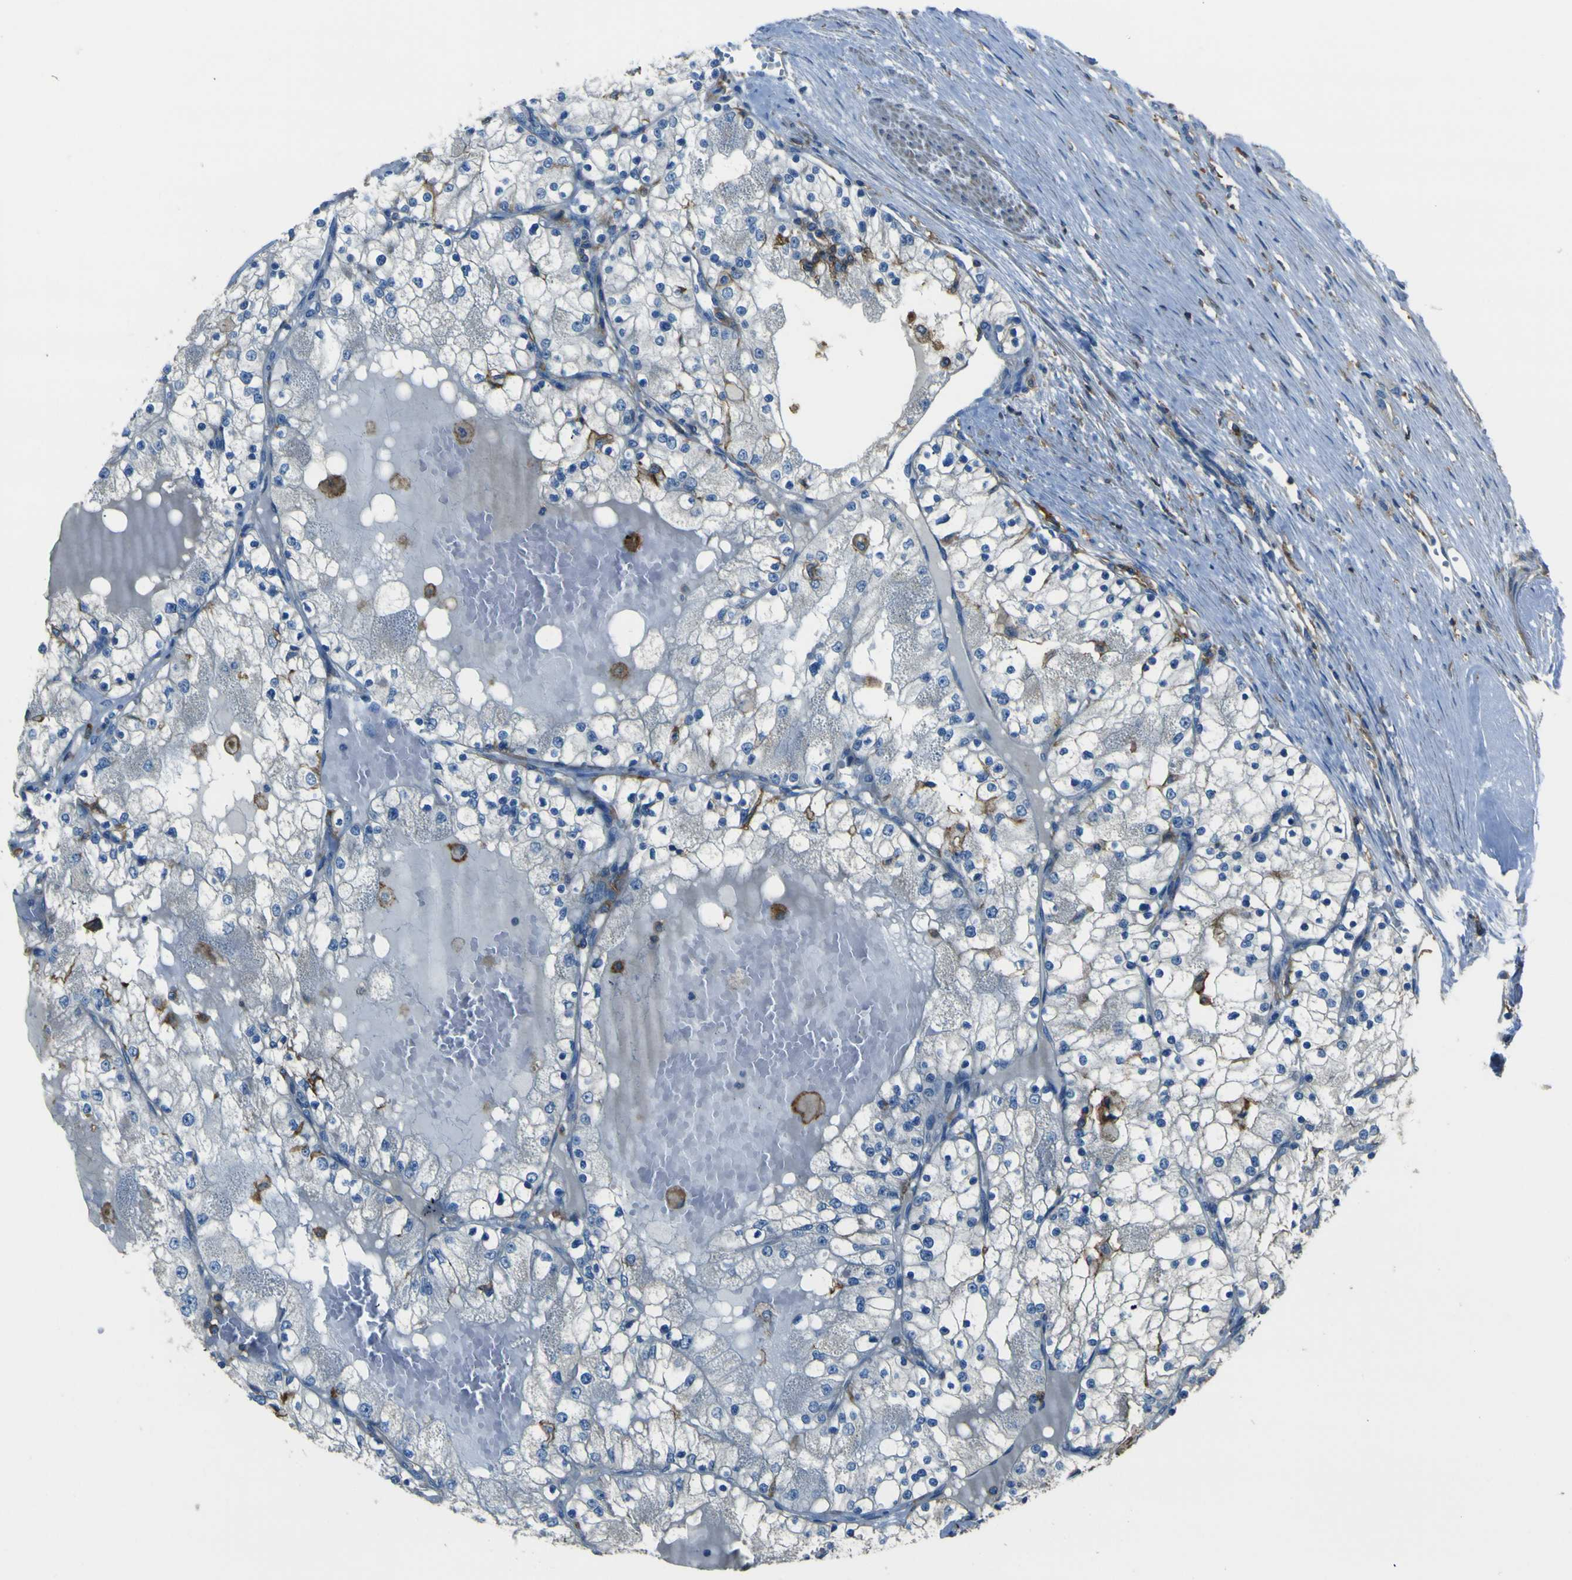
{"staining": {"intensity": "negative", "quantity": "none", "location": "none"}, "tissue": "renal cancer", "cell_type": "Tumor cells", "image_type": "cancer", "snomed": [{"axis": "morphology", "description": "Adenocarcinoma, NOS"}, {"axis": "topography", "description": "Kidney"}], "caption": "The micrograph displays no significant positivity in tumor cells of renal cancer (adenocarcinoma).", "gene": "LAIR1", "patient": {"sex": "male", "age": 68}}